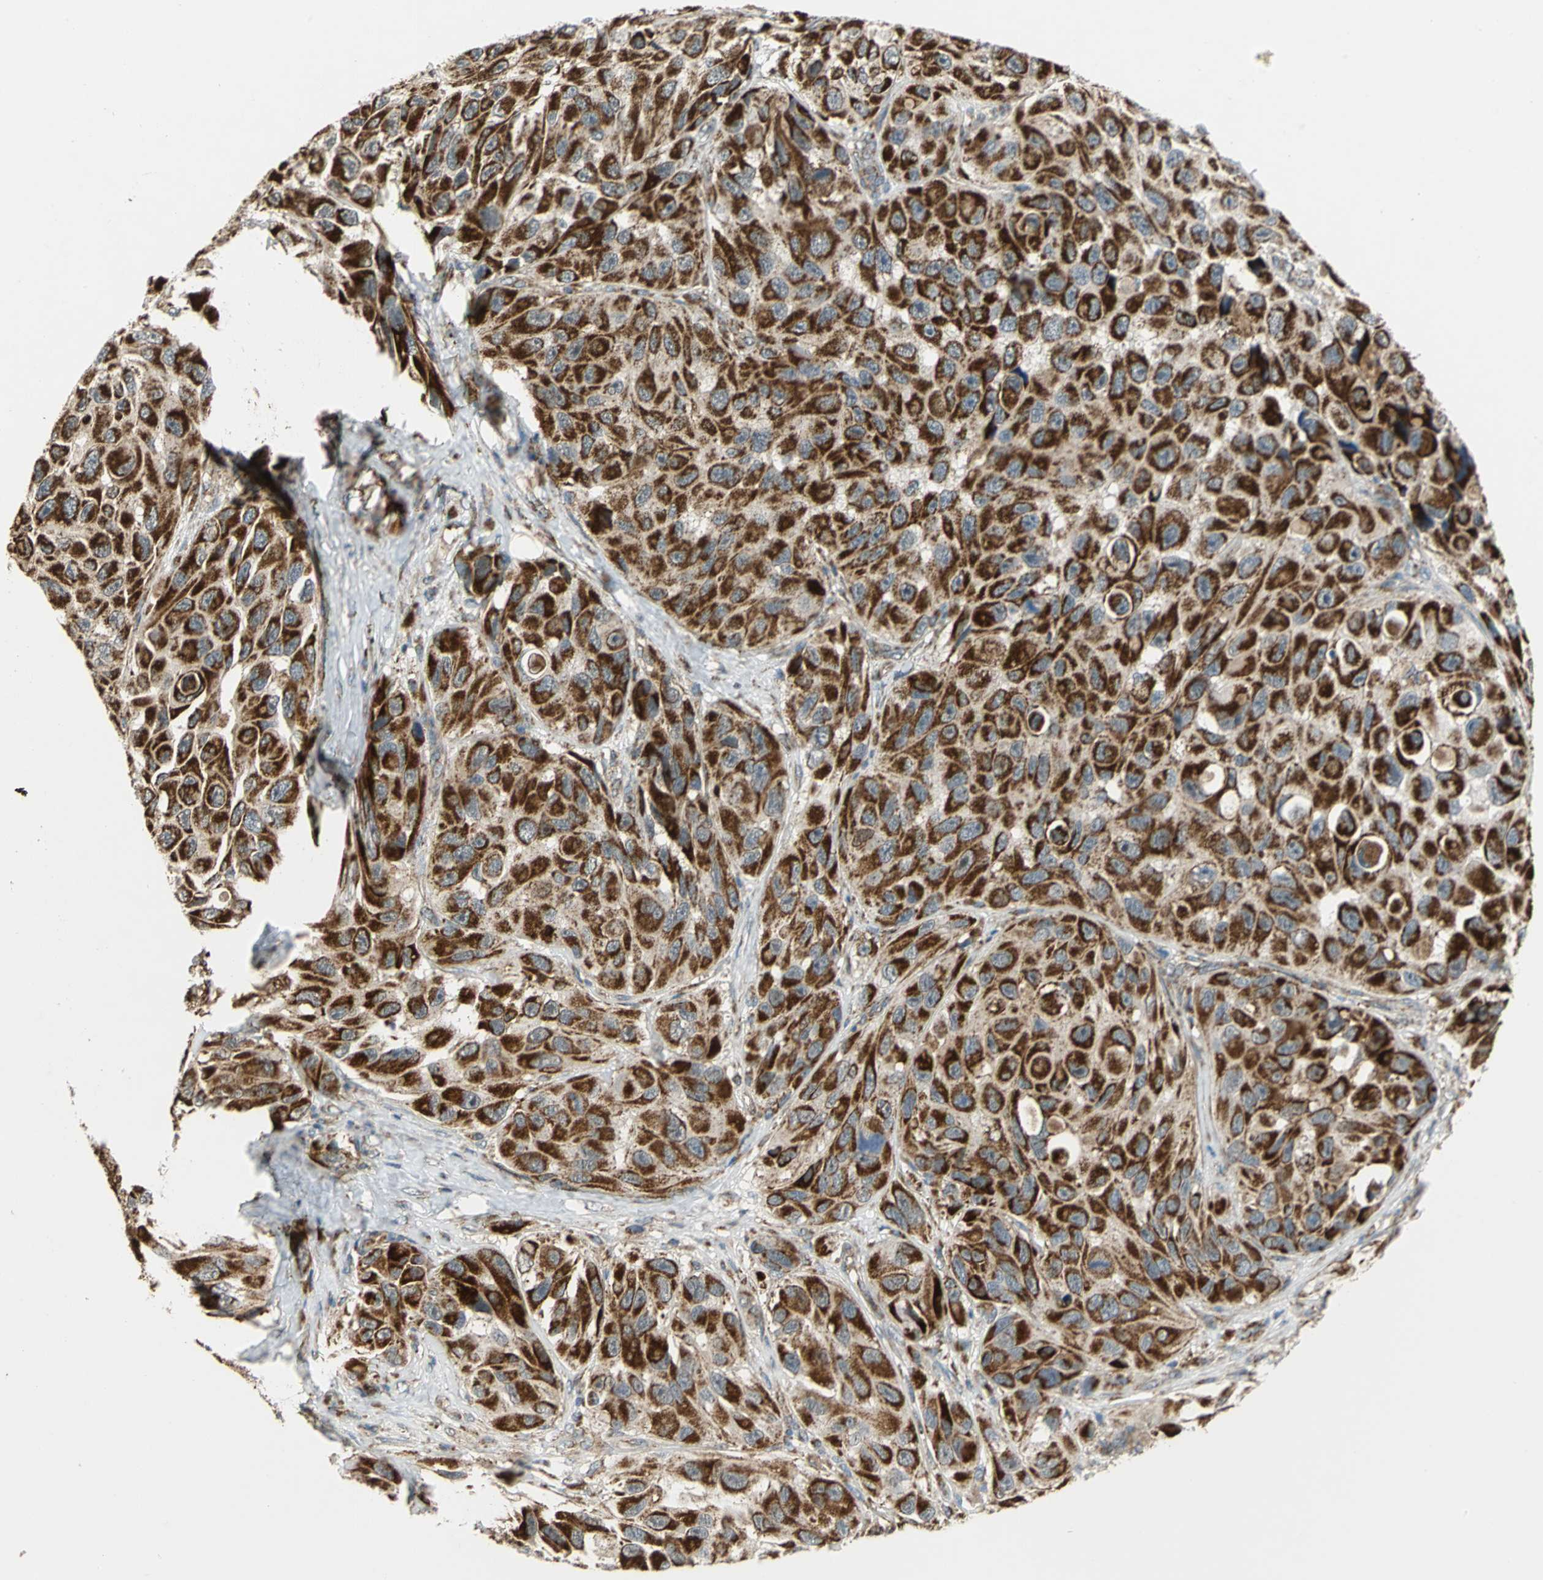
{"staining": {"intensity": "strong", "quantity": ">75%", "location": "cytoplasmic/membranous"}, "tissue": "melanoma", "cell_type": "Tumor cells", "image_type": "cancer", "snomed": [{"axis": "morphology", "description": "Malignant melanoma, NOS"}, {"axis": "topography", "description": "Skin"}], "caption": "This micrograph demonstrates immunohistochemistry staining of human melanoma, with high strong cytoplasmic/membranous expression in about >75% of tumor cells.", "gene": "MRPS22", "patient": {"sex": "female", "age": 73}}